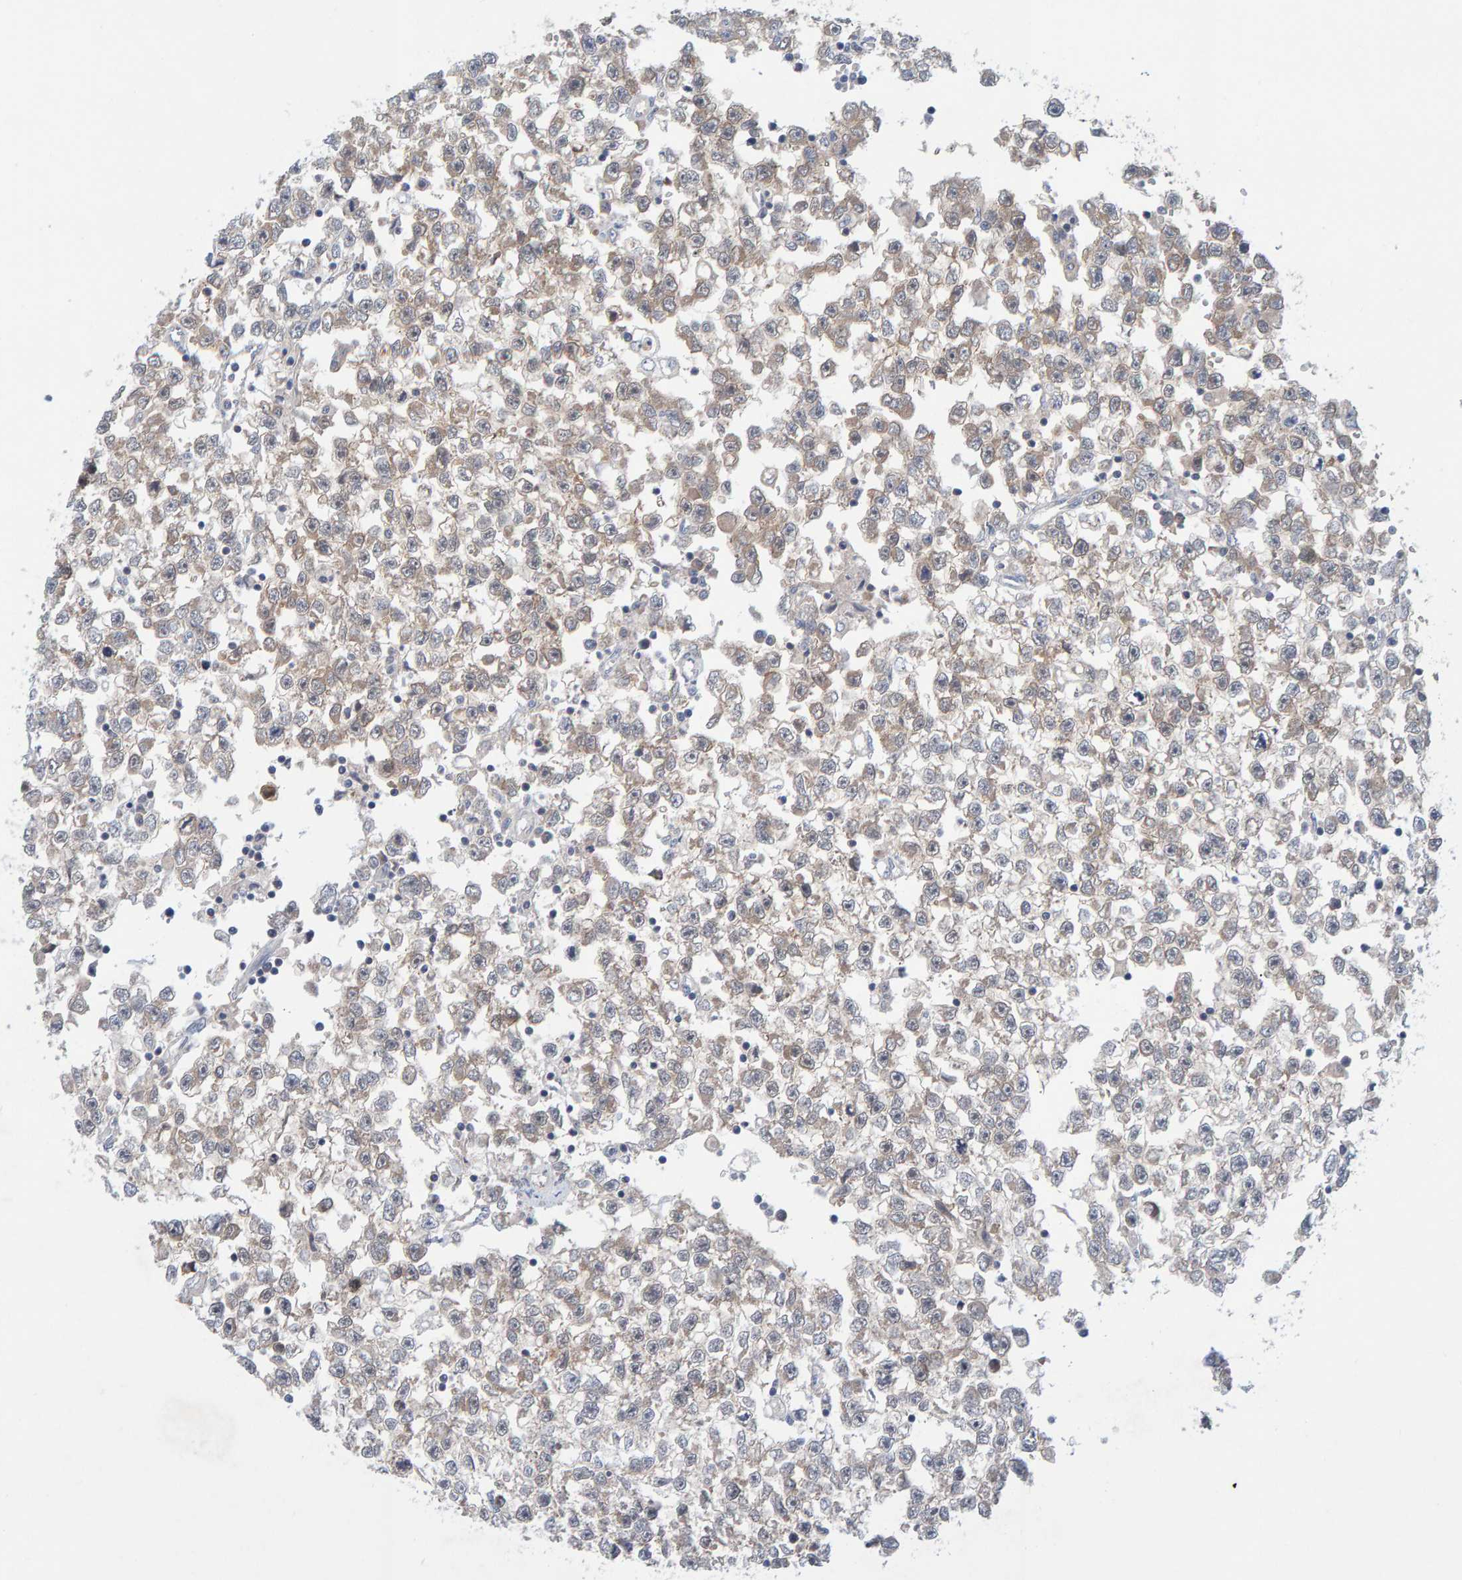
{"staining": {"intensity": "weak", "quantity": "<25%", "location": "cytoplasmic/membranous"}, "tissue": "testis cancer", "cell_type": "Tumor cells", "image_type": "cancer", "snomed": [{"axis": "morphology", "description": "Seminoma, NOS"}, {"axis": "morphology", "description": "Carcinoma, Embryonal, NOS"}, {"axis": "topography", "description": "Testis"}], "caption": "A histopathology image of testis cancer (embryonal carcinoma) stained for a protein exhibits no brown staining in tumor cells.", "gene": "TATDN1", "patient": {"sex": "male", "age": 51}}